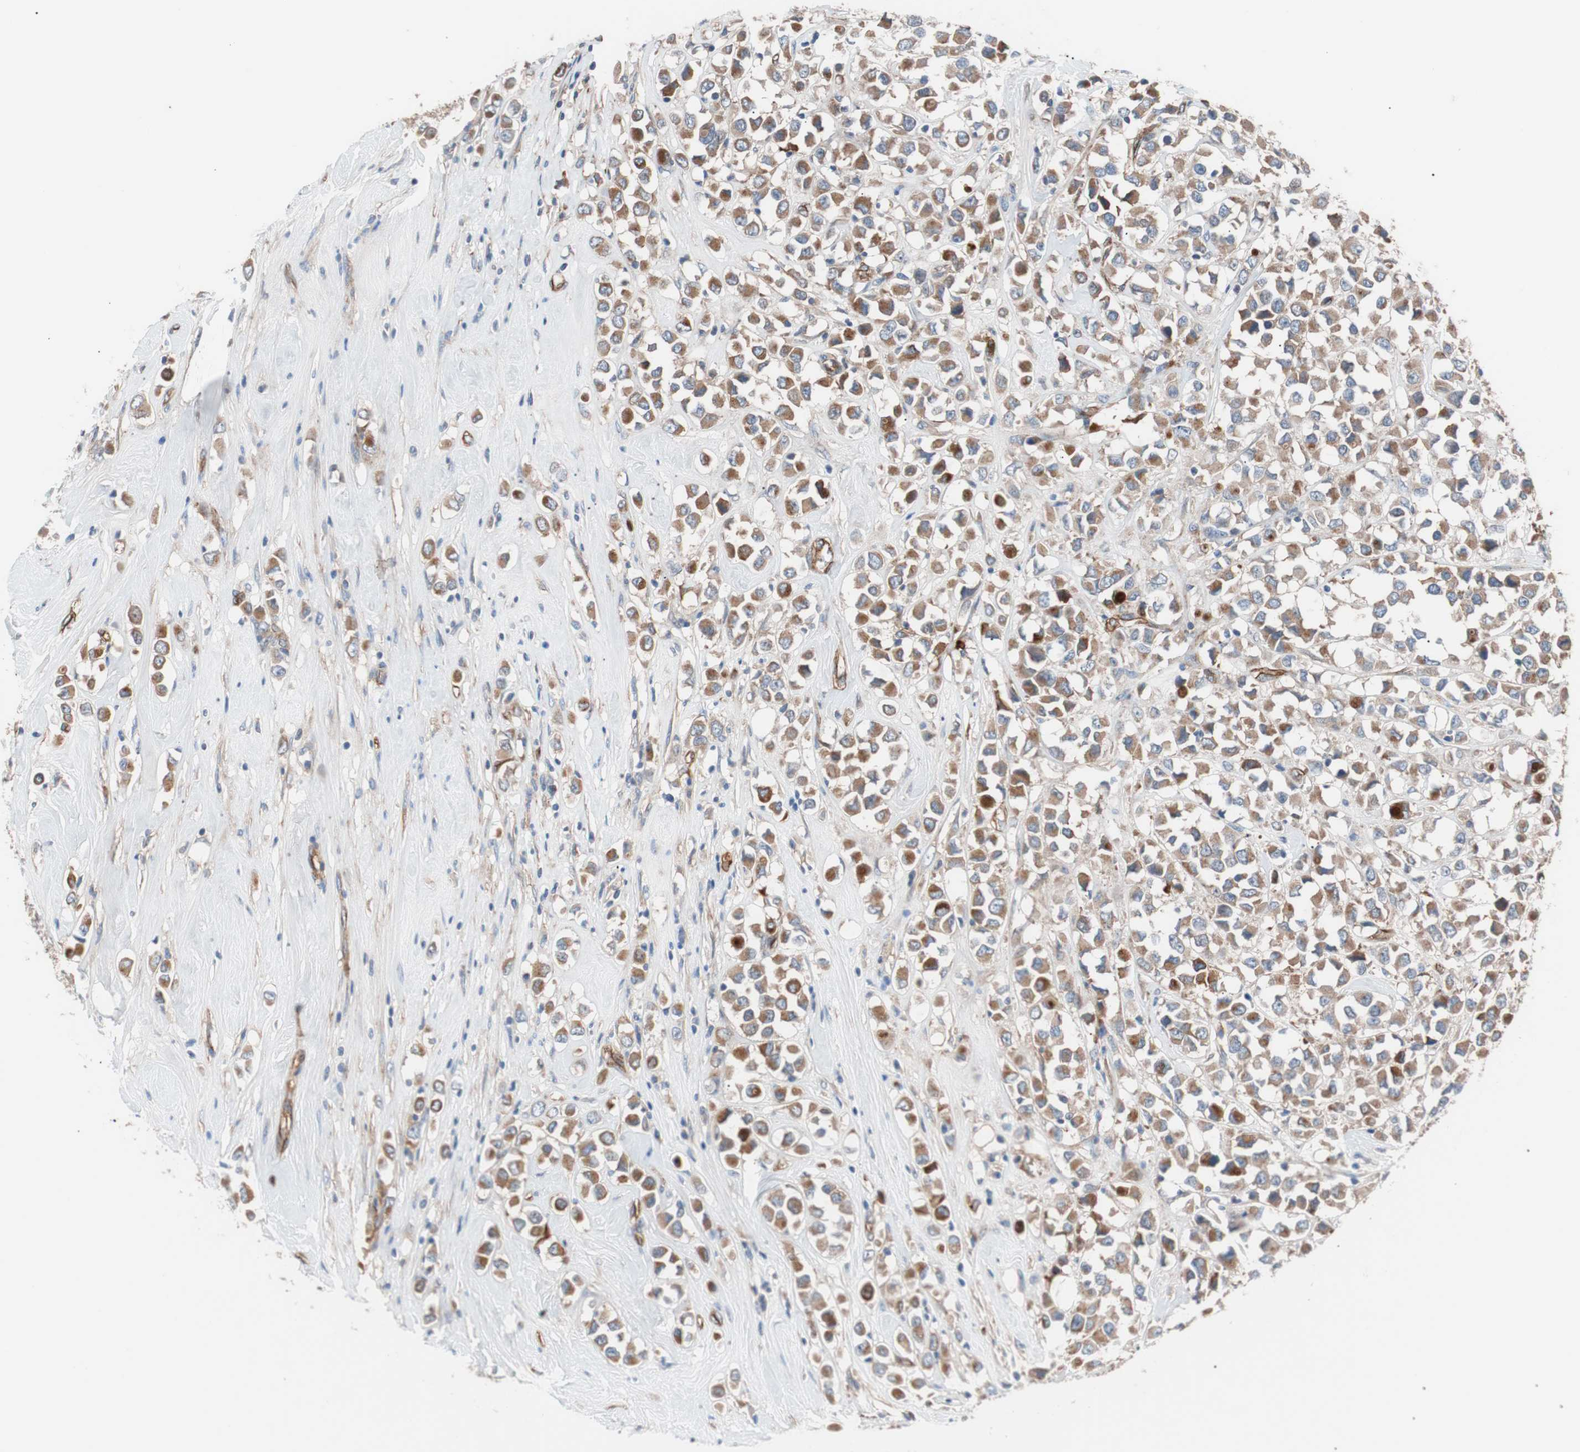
{"staining": {"intensity": "moderate", "quantity": ">75%", "location": "cytoplasmic/membranous"}, "tissue": "breast cancer", "cell_type": "Tumor cells", "image_type": "cancer", "snomed": [{"axis": "morphology", "description": "Duct carcinoma"}, {"axis": "topography", "description": "Breast"}], "caption": "Protein staining reveals moderate cytoplasmic/membranous positivity in about >75% of tumor cells in breast invasive ductal carcinoma.", "gene": "SPINT1", "patient": {"sex": "female", "age": 61}}